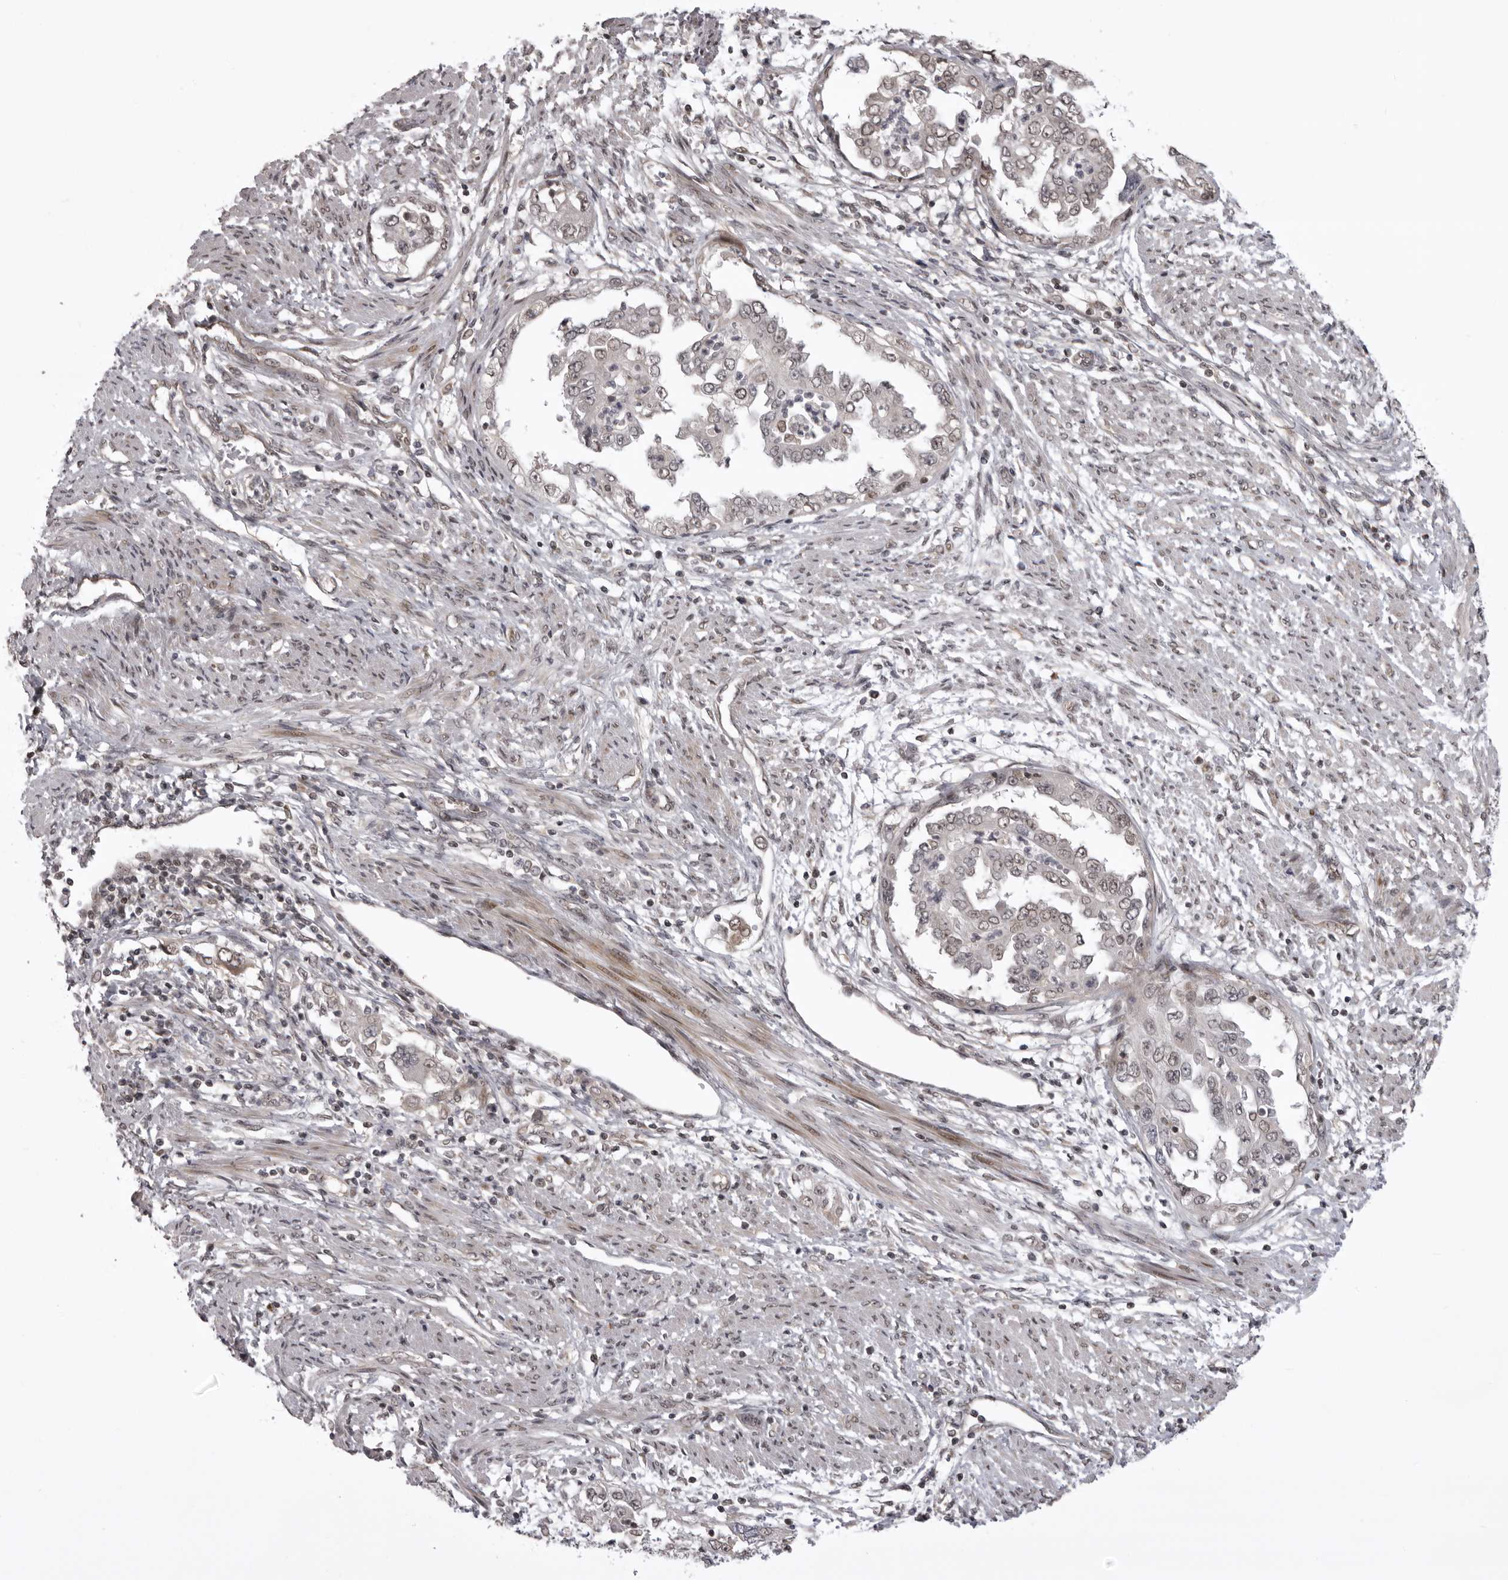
{"staining": {"intensity": "weak", "quantity": "25%-75%", "location": "nuclear"}, "tissue": "endometrial cancer", "cell_type": "Tumor cells", "image_type": "cancer", "snomed": [{"axis": "morphology", "description": "Adenocarcinoma, NOS"}, {"axis": "topography", "description": "Endometrium"}], "caption": "Weak nuclear staining for a protein is seen in about 25%-75% of tumor cells of endometrial adenocarcinoma using immunohistochemistry.", "gene": "C1orf109", "patient": {"sex": "female", "age": 85}}